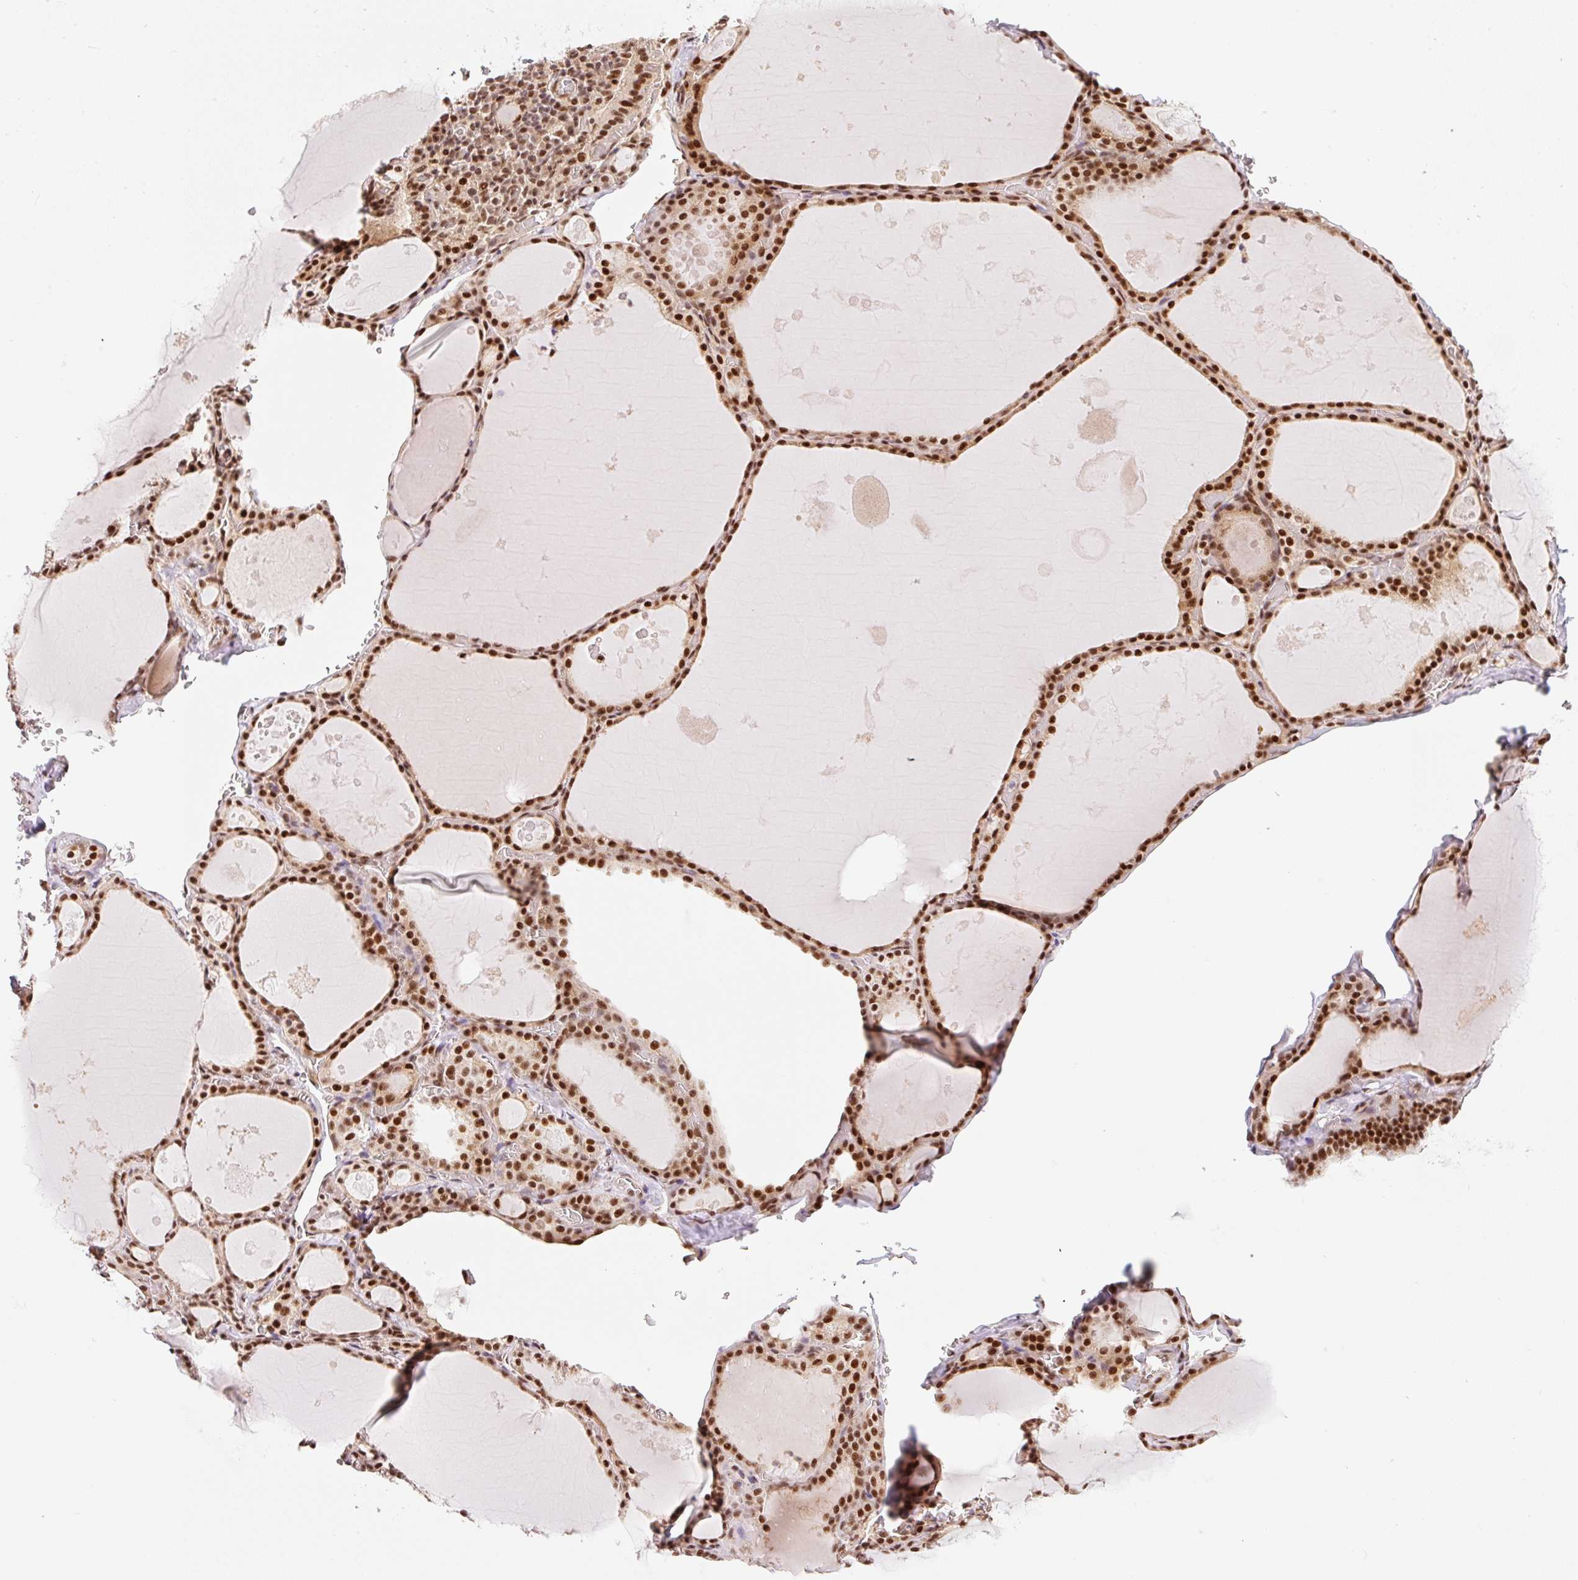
{"staining": {"intensity": "strong", "quantity": ">75%", "location": "nuclear"}, "tissue": "thyroid gland", "cell_type": "Glandular cells", "image_type": "normal", "snomed": [{"axis": "morphology", "description": "Normal tissue, NOS"}, {"axis": "topography", "description": "Thyroid gland"}], "caption": "An image of human thyroid gland stained for a protein shows strong nuclear brown staining in glandular cells.", "gene": "INTS8", "patient": {"sex": "male", "age": 56}}